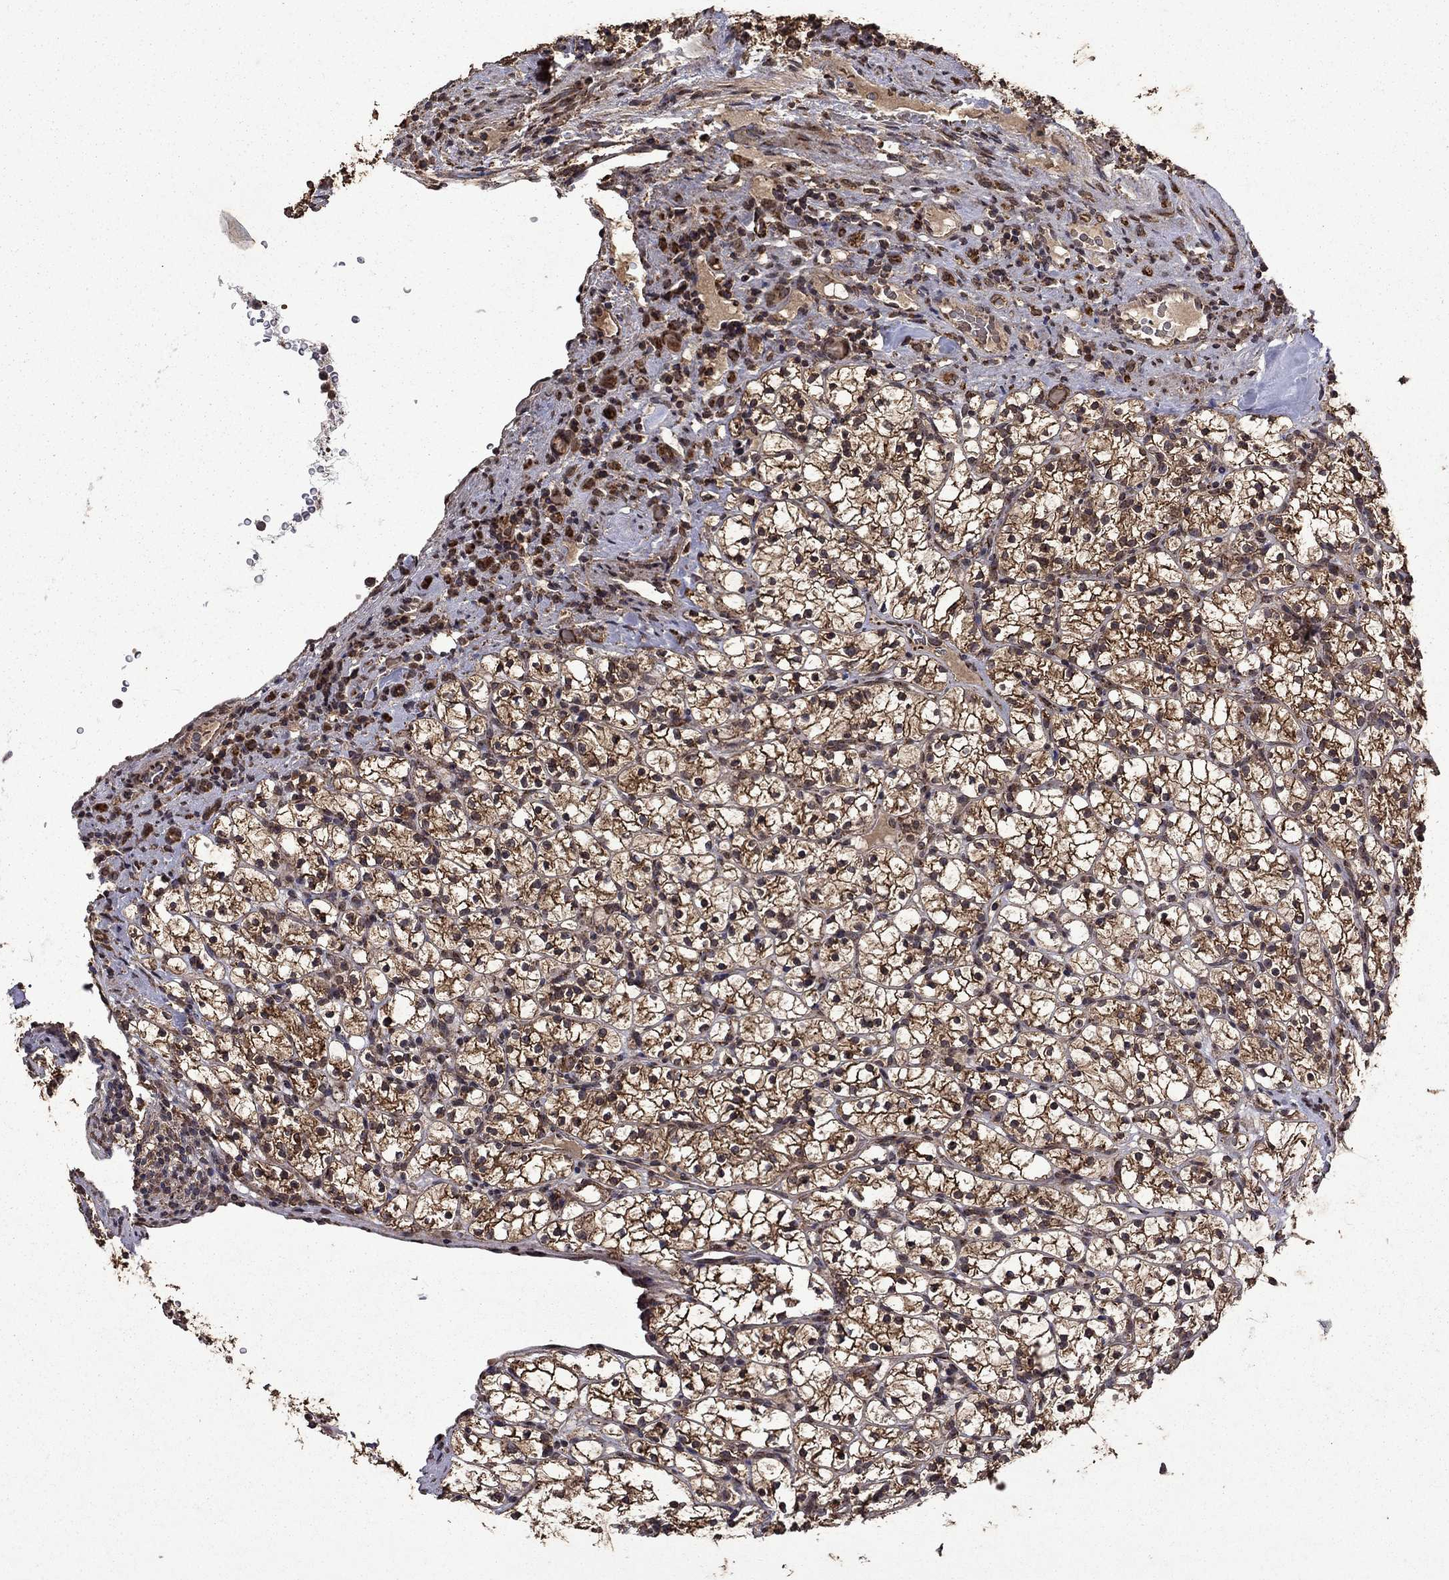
{"staining": {"intensity": "strong", "quantity": ">75%", "location": "cytoplasmic/membranous"}, "tissue": "renal cancer", "cell_type": "Tumor cells", "image_type": "cancer", "snomed": [{"axis": "morphology", "description": "Adenocarcinoma, NOS"}, {"axis": "topography", "description": "Kidney"}], "caption": "Human renal cancer stained for a protein (brown) demonstrates strong cytoplasmic/membranous positive expression in about >75% of tumor cells.", "gene": "ITM2B", "patient": {"sex": "female", "age": 89}}